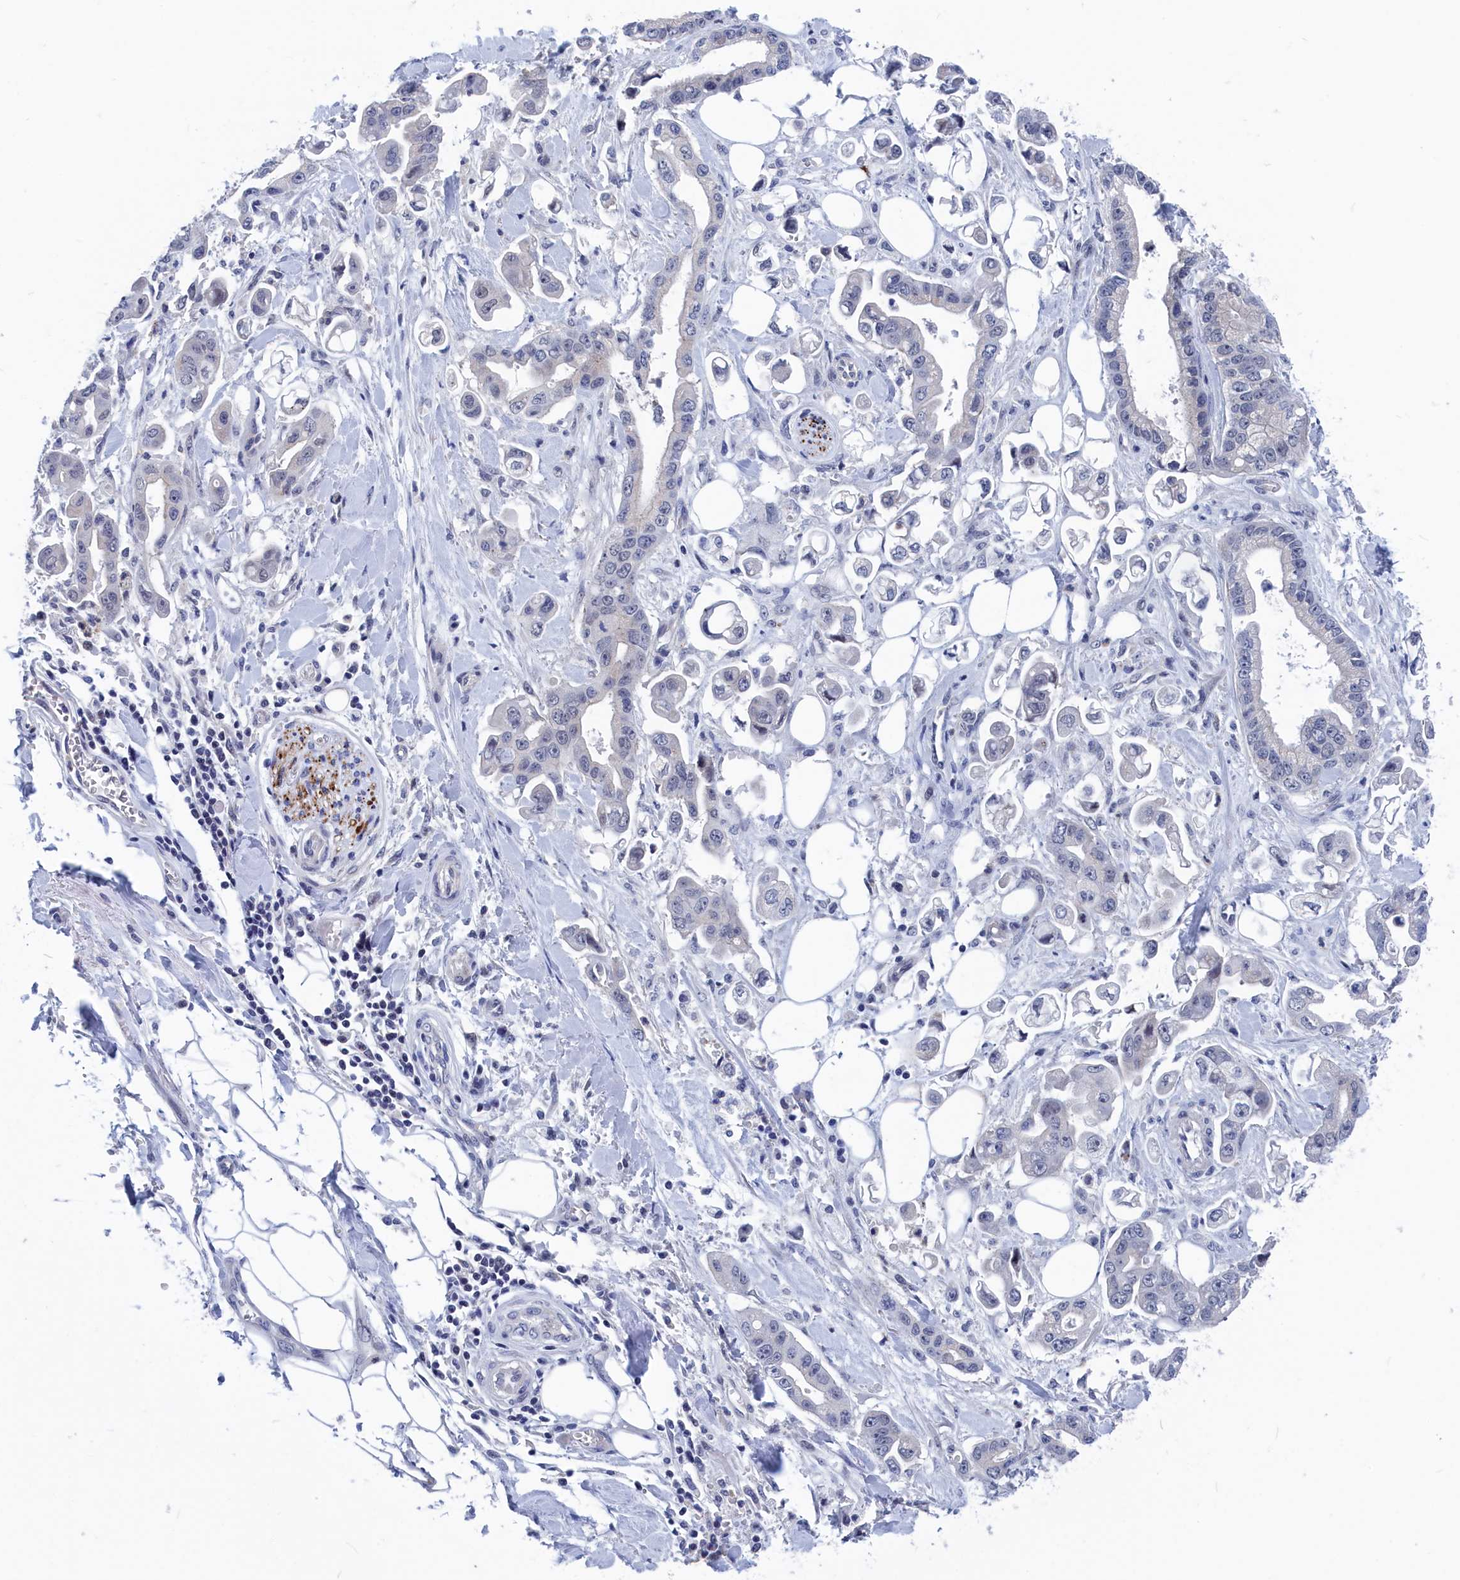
{"staining": {"intensity": "negative", "quantity": "none", "location": "none"}, "tissue": "stomach cancer", "cell_type": "Tumor cells", "image_type": "cancer", "snomed": [{"axis": "morphology", "description": "Adenocarcinoma, NOS"}, {"axis": "topography", "description": "Stomach"}], "caption": "Immunohistochemistry micrograph of neoplastic tissue: human stomach cancer (adenocarcinoma) stained with DAB (3,3'-diaminobenzidine) shows no significant protein expression in tumor cells.", "gene": "MARCHF3", "patient": {"sex": "male", "age": 62}}